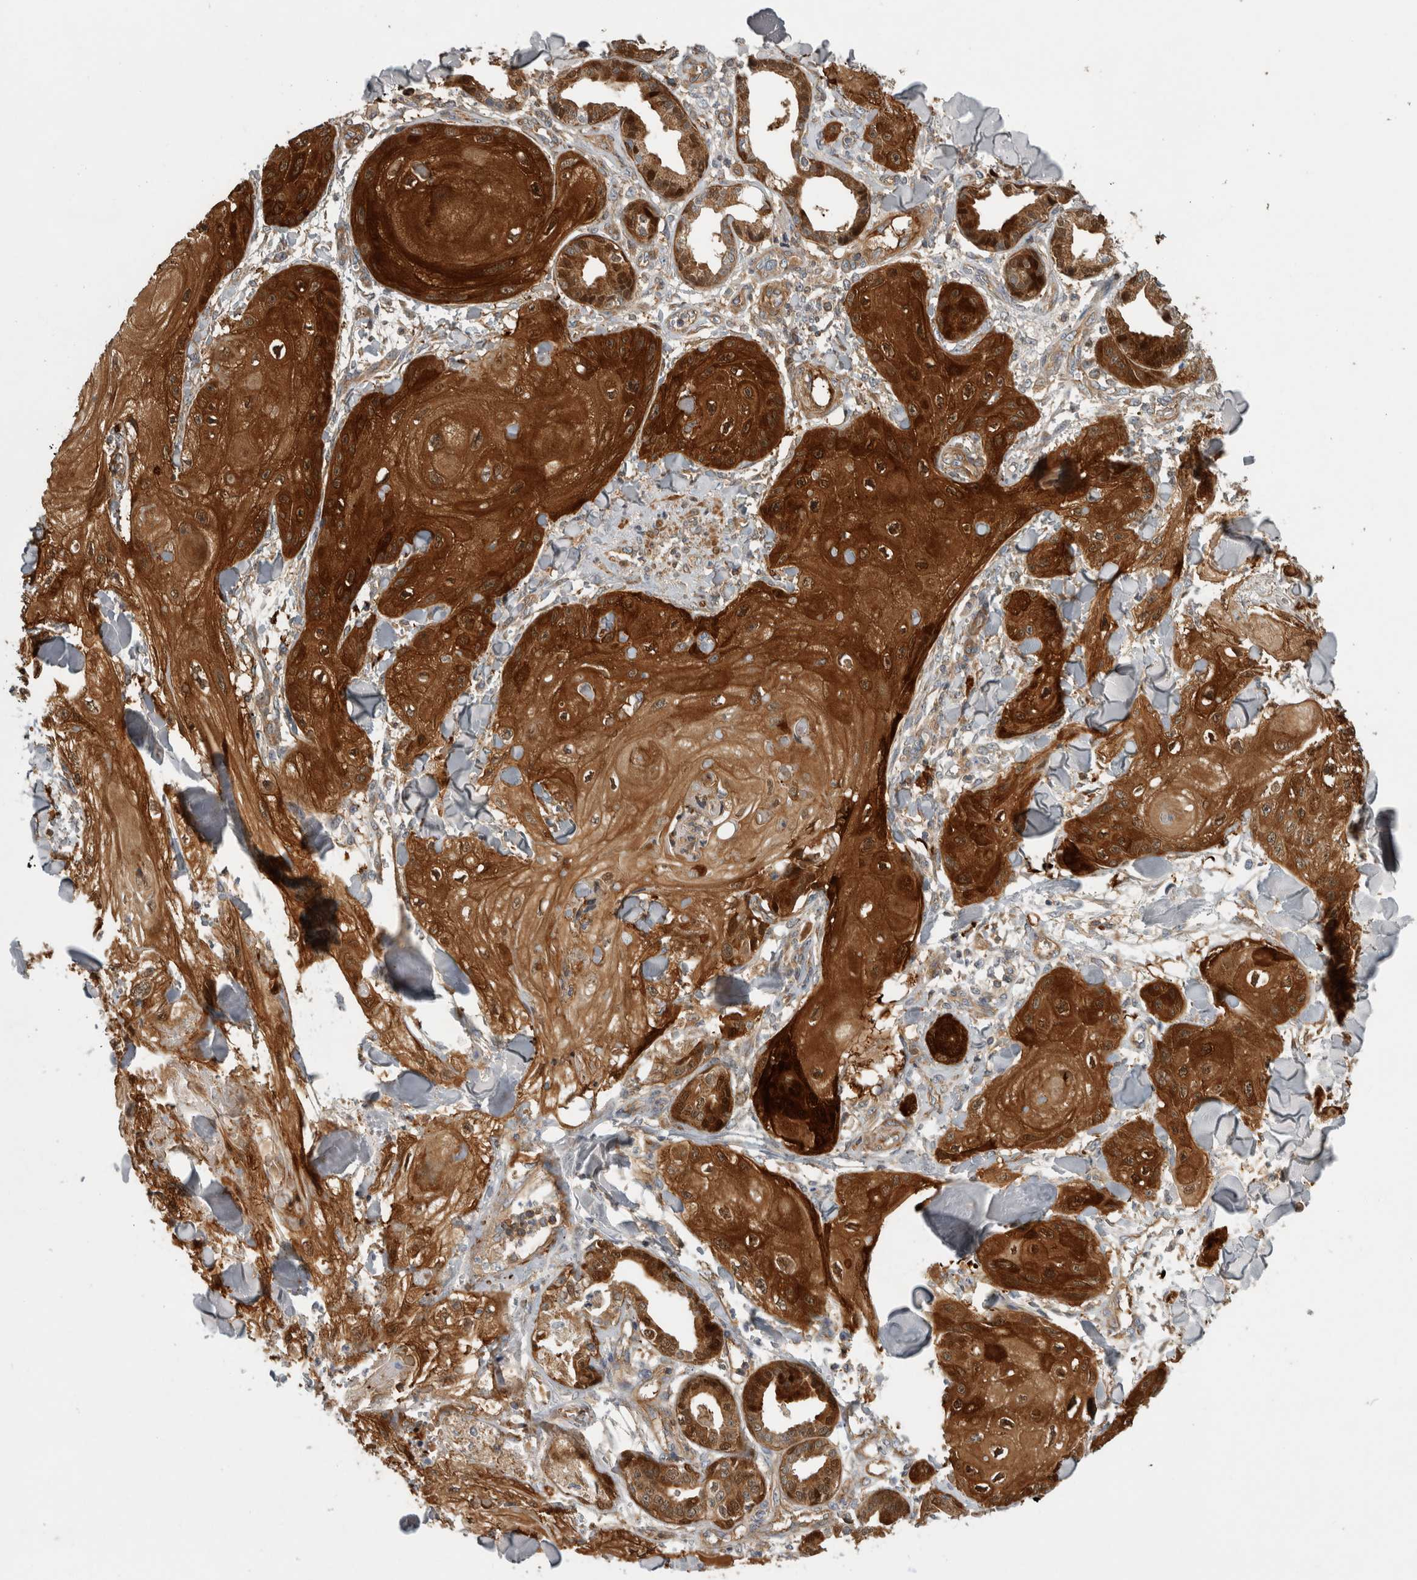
{"staining": {"intensity": "strong", "quantity": ">75%", "location": "cytoplasmic/membranous,nuclear"}, "tissue": "skin cancer", "cell_type": "Tumor cells", "image_type": "cancer", "snomed": [{"axis": "morphology", "description": "Squamous cell carcinoma, NOS"}, {"axis": "topography", "description": "Skin"}], "caption": "Immunohistochemical staining of skin cancer exhibits high levels of strong cytoplasmic/membranous and nuclear positivity in about >75% of tumor cells. (Stains: DAB in brown, nuclei in blue, Microscopy: brightfield microscopy at high magnification).", "gene": "SFXN2", "patient": {"sex": "male", "age": 74}}